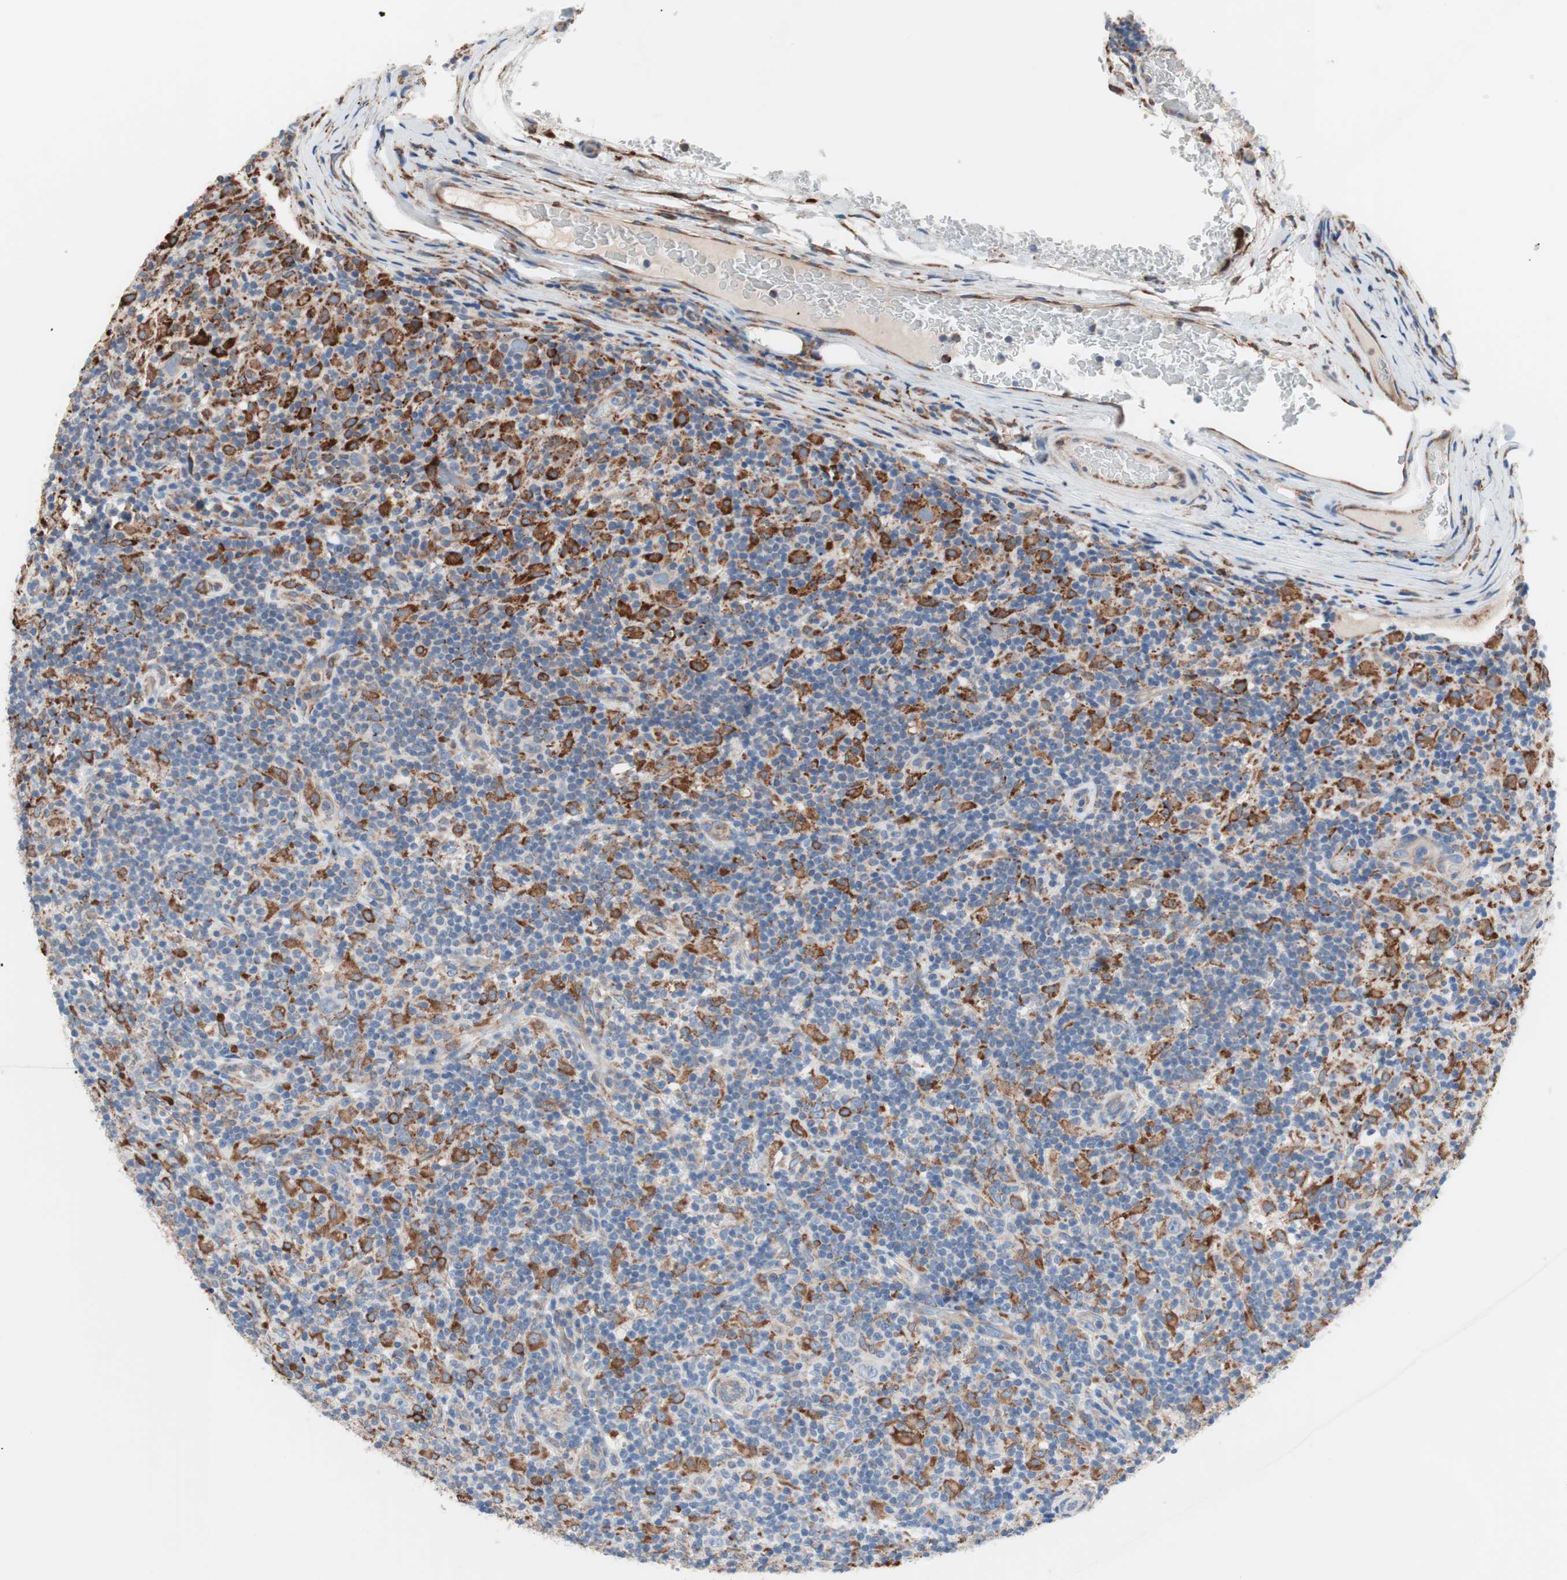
{"staining": {"intensity": "moderate", "quantity": "25%-75%", "location": "cytoplasmic/membranous"}, "tissue": "lymphoma", "cell_type": "Tumor cells", "image_type": "cancer", "snomed": [{"axis": "morphology", "description": "Hodgkin's disease, NOS"}, {"axis": "topography", "description": "Lymph node"}], "caption": "Lymphoma was stained to show a protein in brown. There is medium levels of moderate cytoplasmic/membranous expression in about 25%-75% of tumor cells.", "gene": "SLC27A4", "patient": {"sex": "male", "age": 70}}